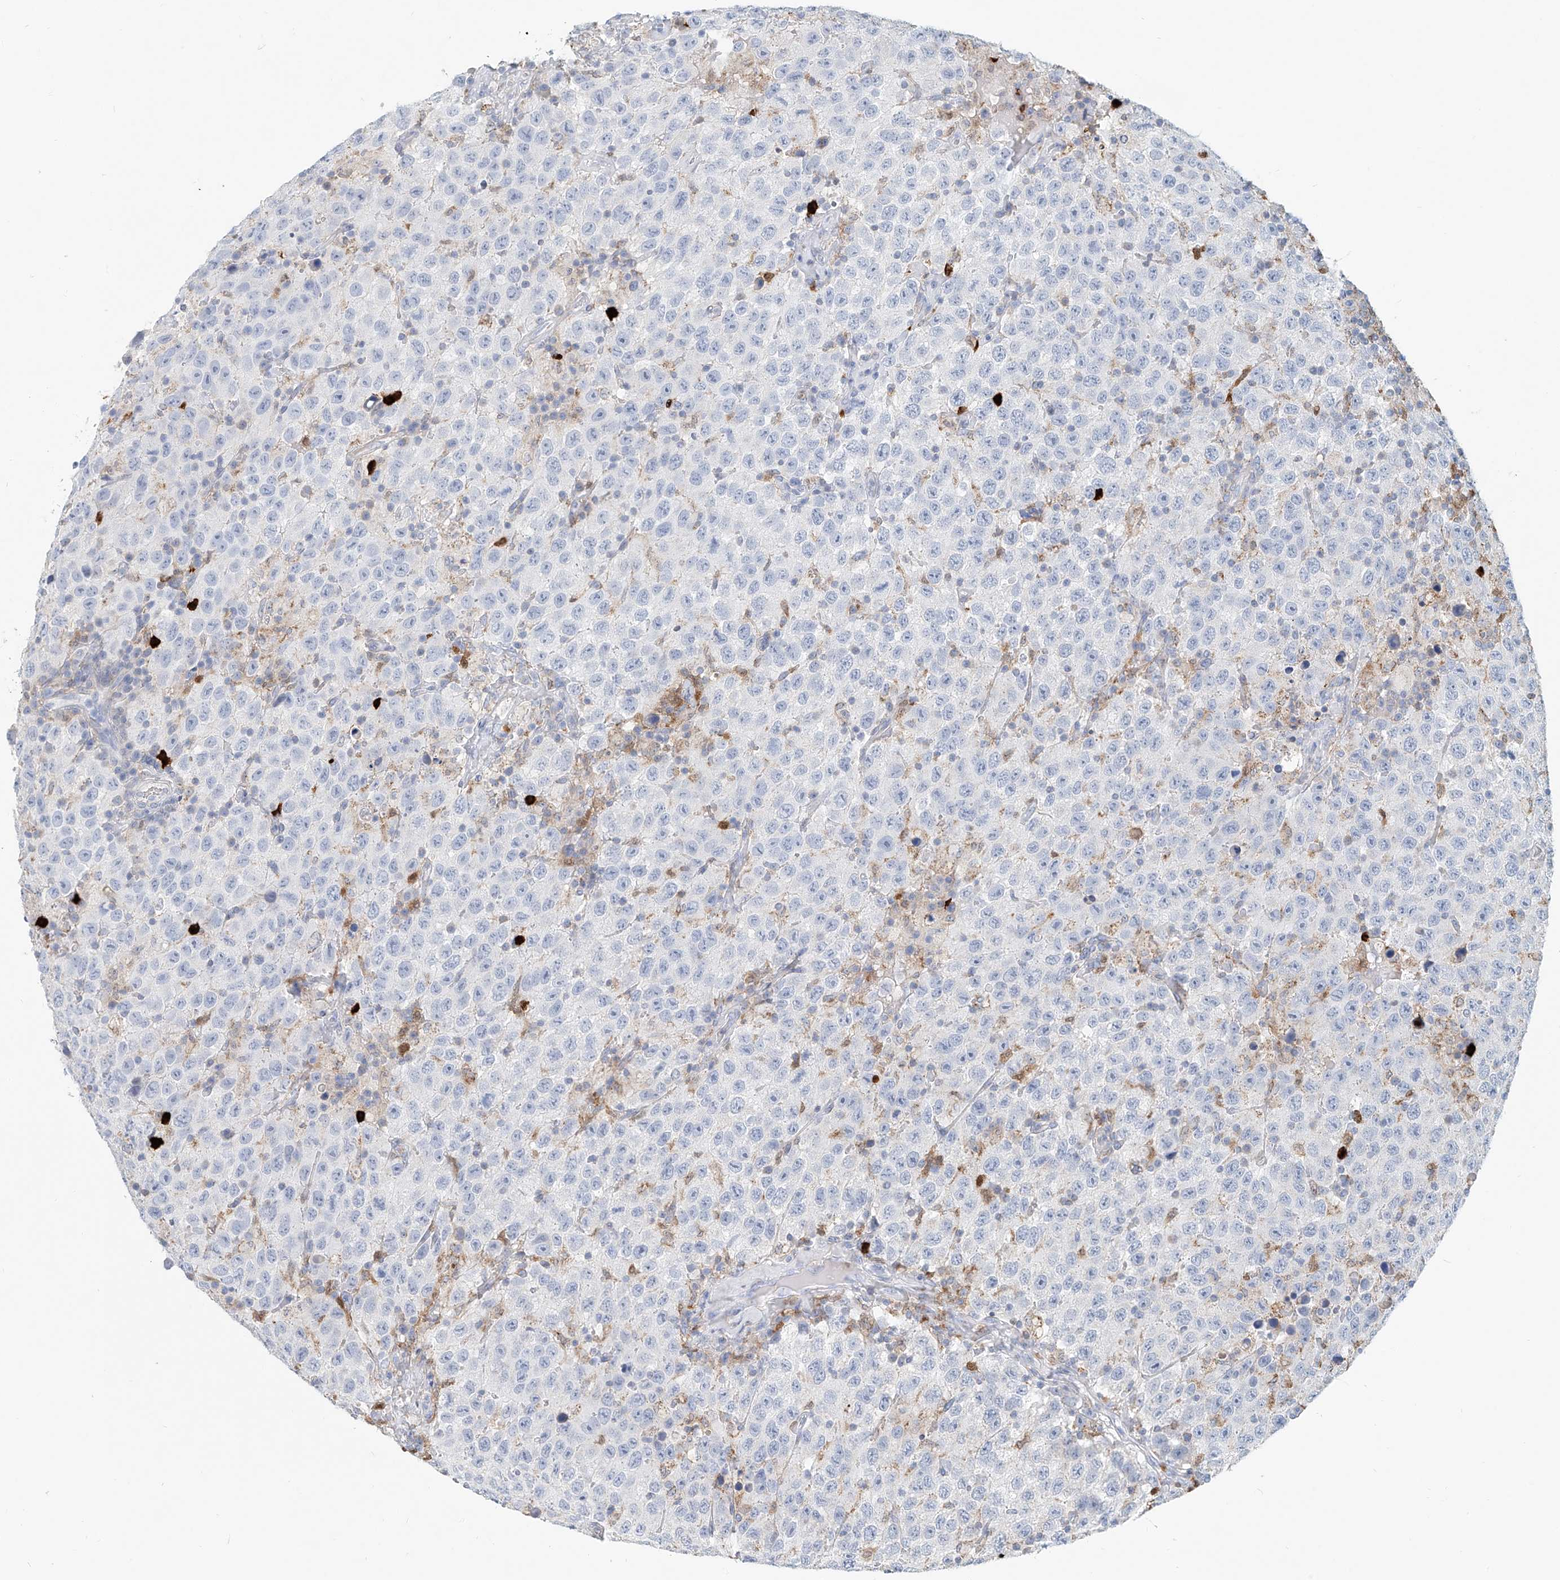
{"staining": {"intensity": "negative", "quantity": "none", "location": "none"}, "tissue": "testis cancer", "cell_type": "Tumor cells", "image_type": "cancer", "snomed": [{"axis": "morphology", "description": "Seminoma, NOS"}, {"axis": "topography", "description": "Testis"}], "caption": "Tumor cells show no significant staining in testis cancer.", "gene": "PTPRA", "patient": {"sex": "male", "age": 41}}